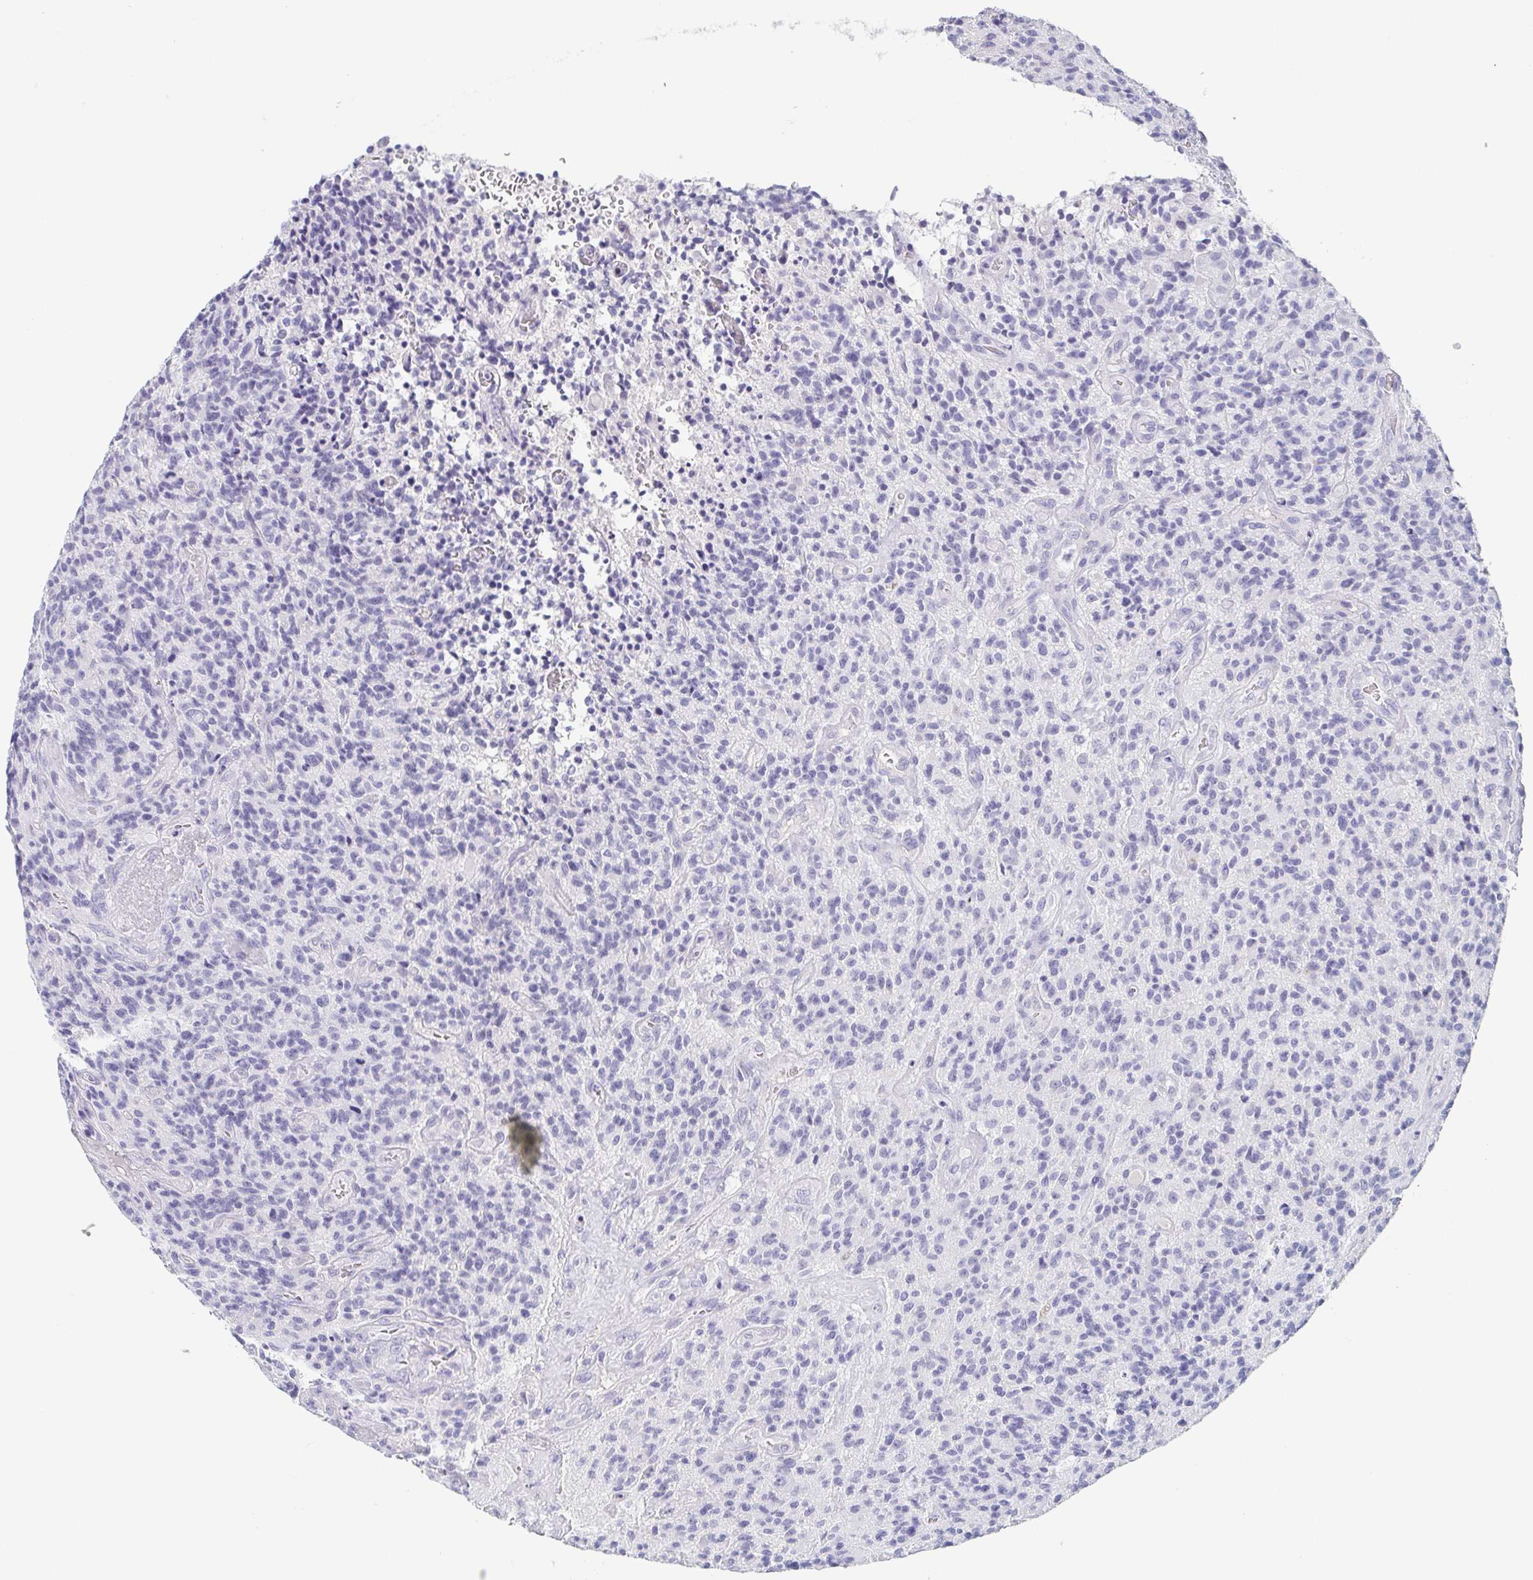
{"staining": {"intensity": "negative", "quantity": "none", "location": "none"}, "tissue": "glioma", "cell_type": "Tumor cells", "image_type": "cancer", "snomed": [{"axis": "morphology", "description": "Glioma, malignant, High grade"}, {"axis": "topography", "description": "Brain"}], "caption": "IHC of human malignant high-grade glioma displays no expression in tumor cells.", "gene": "ITLN1", "patient": {"sex": "male", "age": 76}}